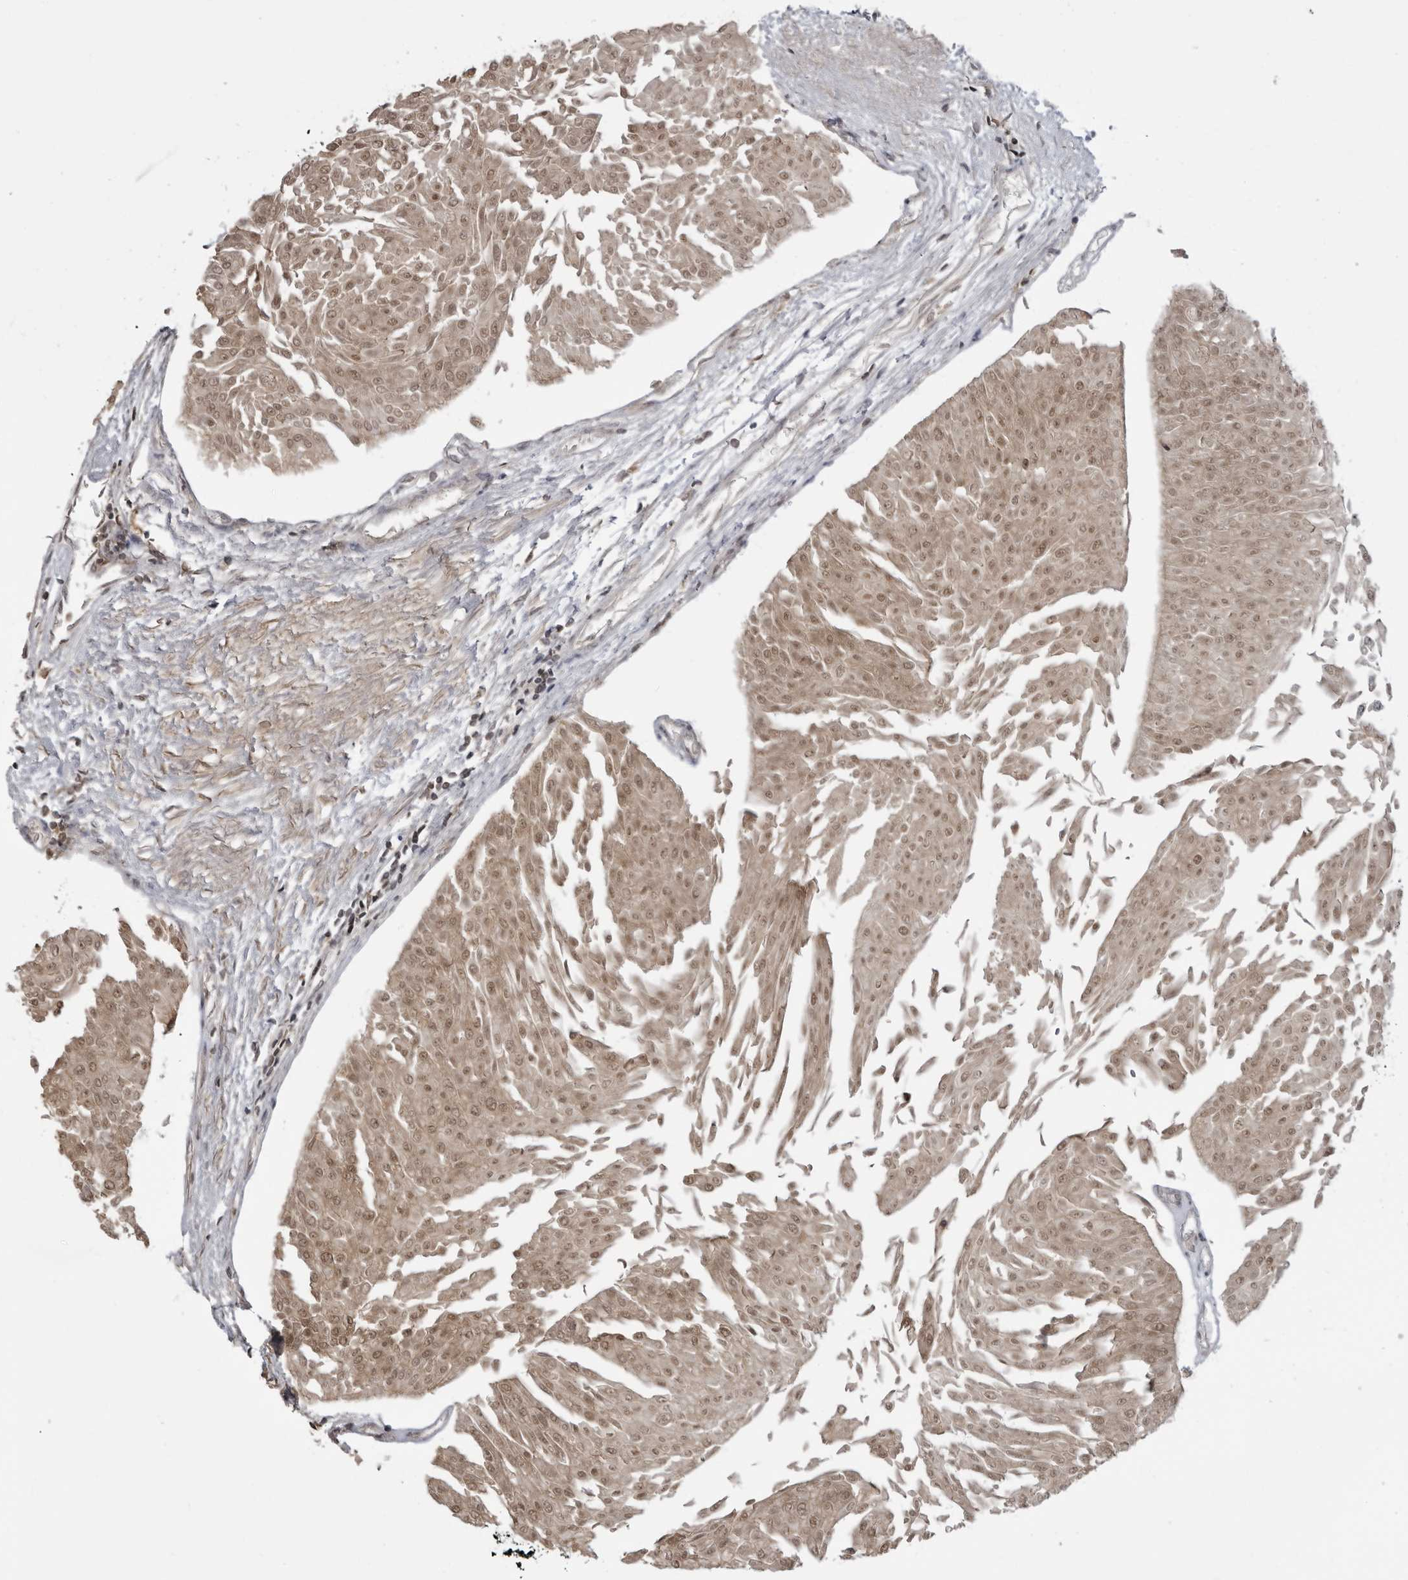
{"staining": {"intensity": "moderate", "quantity": ">75%", "location": "cytoplasmic/membranous,nuclear"}, "tissue": "urothelial cancer", "cell_type": "Tumor cells", "image_type": "cancer", "snomed": [{"axis": "morphology", "description": "Urothelial carcinoma, Low grade"}, {"axis": "topography", "description": "Urinary bladder"}], "caption": "An image of human urothelial cancer stained for a protein exhibits moderate cytoplasmic/membranous and nuclear brown staining in tumor cells.", "gene": "PDCL3", "patient": {"sex": "male", "age": 67}}